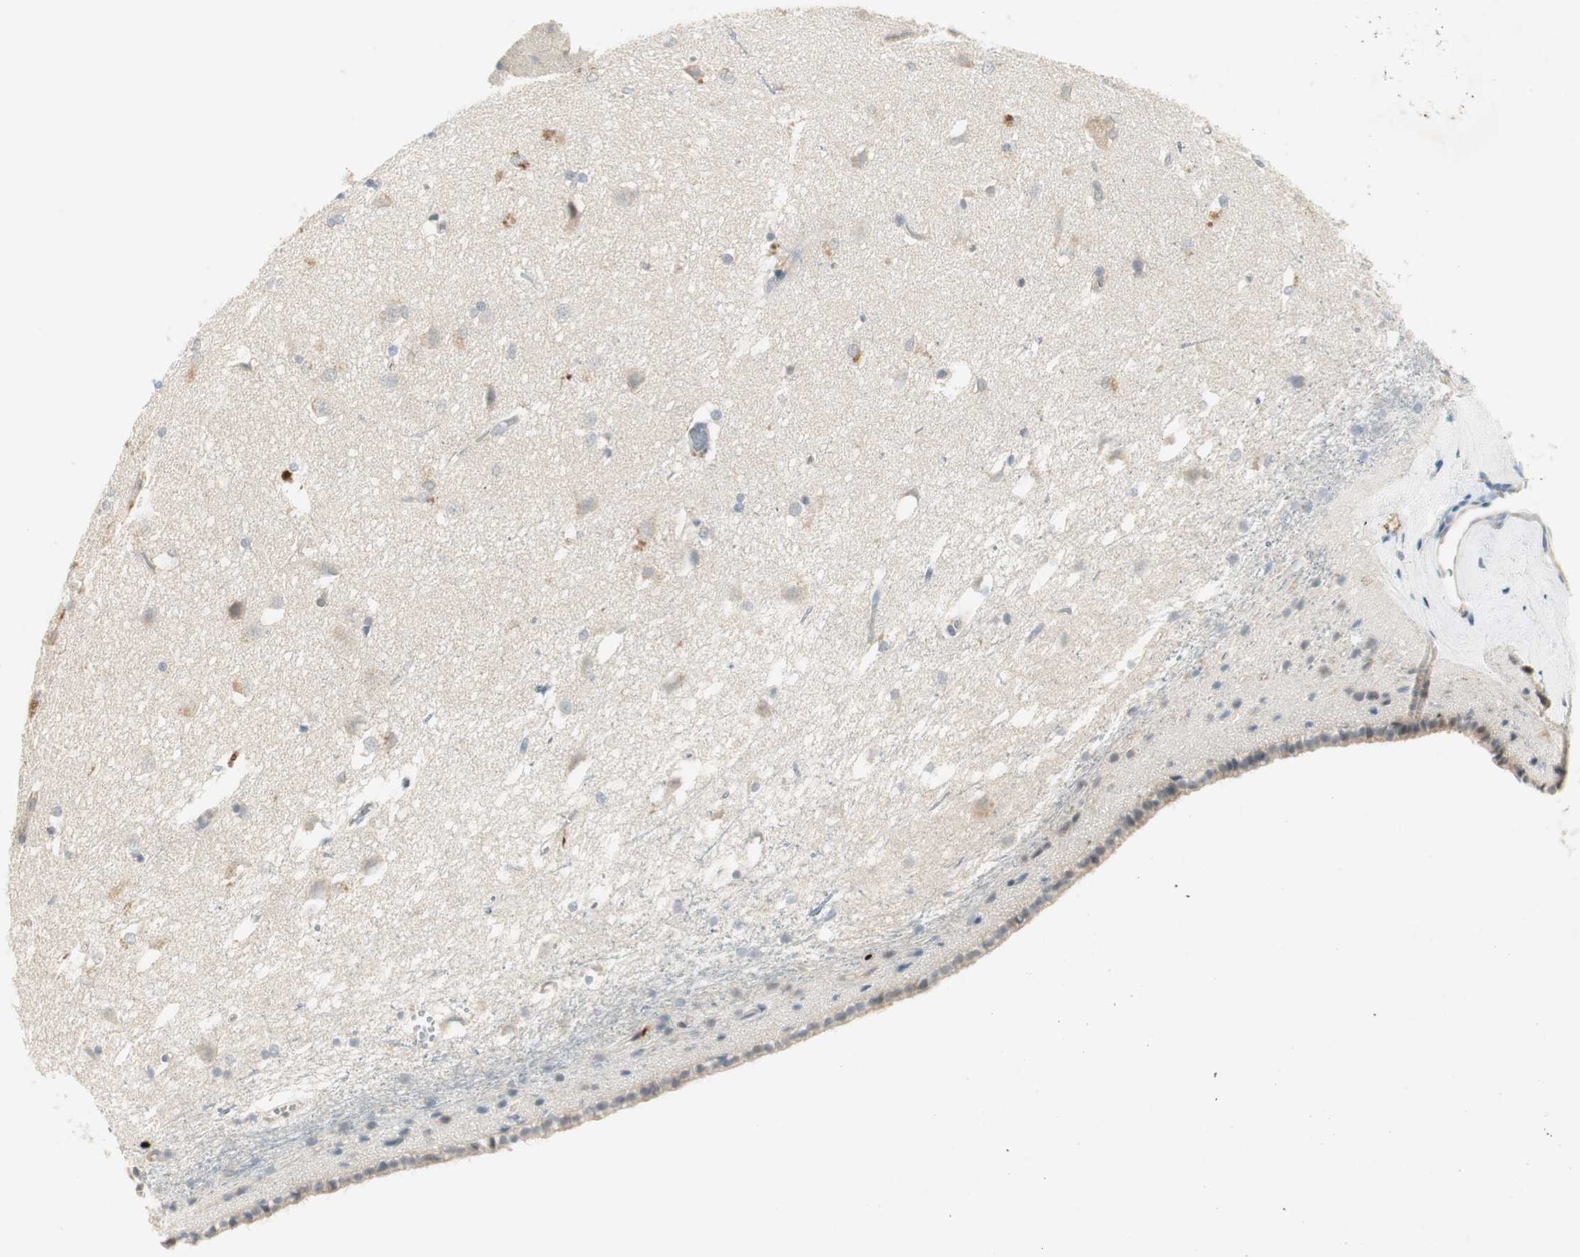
{"staining": {"intensity": "weak", "quantity": "<25%", "location": "cytoplasmic/membranous"}, "tissue": "caudate", "cell_type": "Glial cells", "image_type": "normal", "snomed": [{"axis": "morphology", "description": "Normal tissue, NOS"}, {"axis": "topography", "description": "Lateral ventricle wall"}], "caption": "The IHC histopathology image has no significant staining in glial cells of caudate. (Stains: DAB immunohistochemistry with hematoxylin counter stain, Microscopy: brightfield microscopy at high magnification).", "gene": "STON1", "patient": {"sex": "female", "age": 19}}